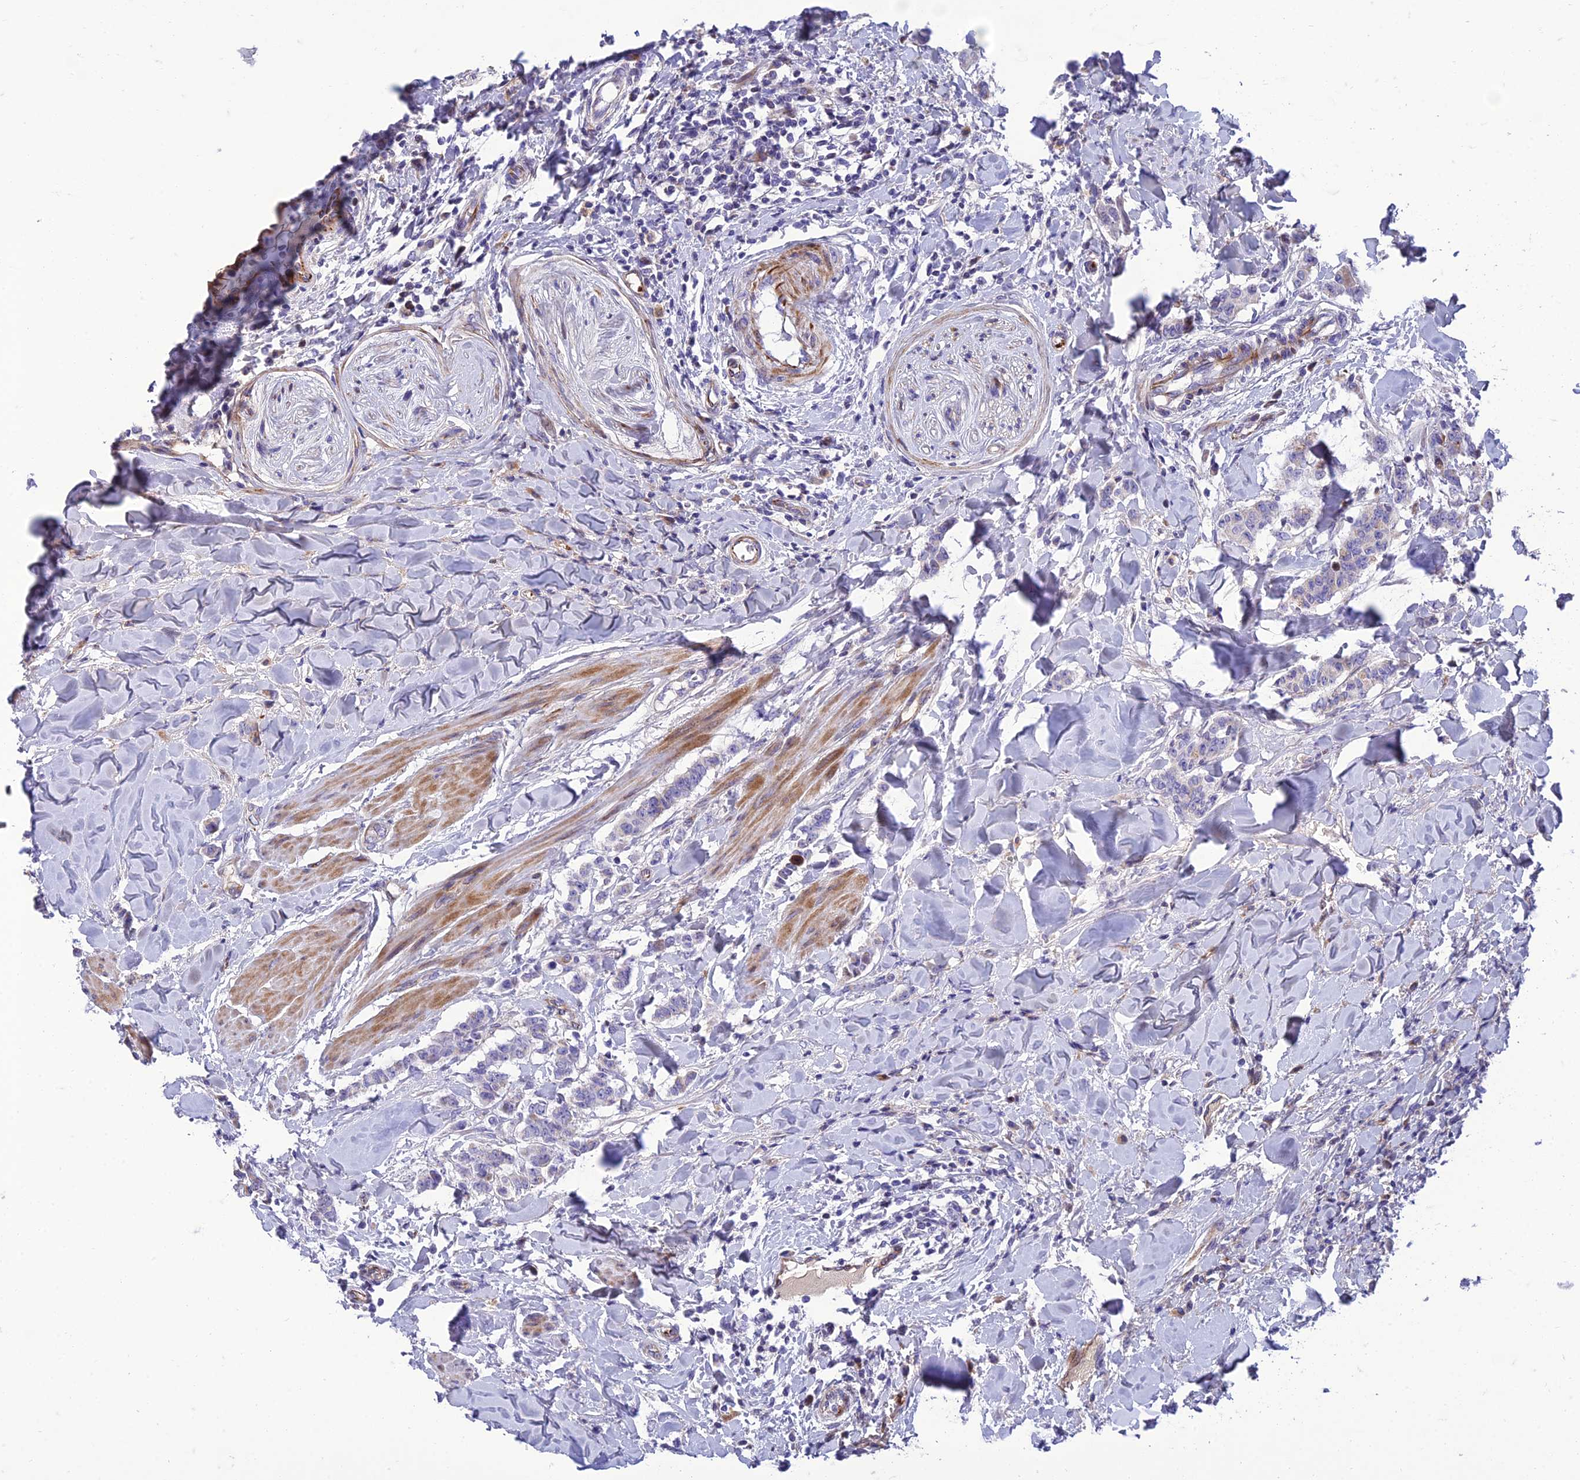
{"staining": {"intensity": "negative", "quantity": "none", "location": "none"}, "tissue": "breast cancer", "cell_type": "Tumor cells", "image_type": "cancer", "snomed": [{"axis": "morphology", "description": "Duct carcinoma"}, {"axis": "topography", "description": "Breast"}], "caption": "An image of infiltrating ductal carcinoma (breast) stained for a protein demonstrates no brown staining in tumor cells.", "gene": "SEL1L3", "patient": {"sex": "female", "age": 40}}